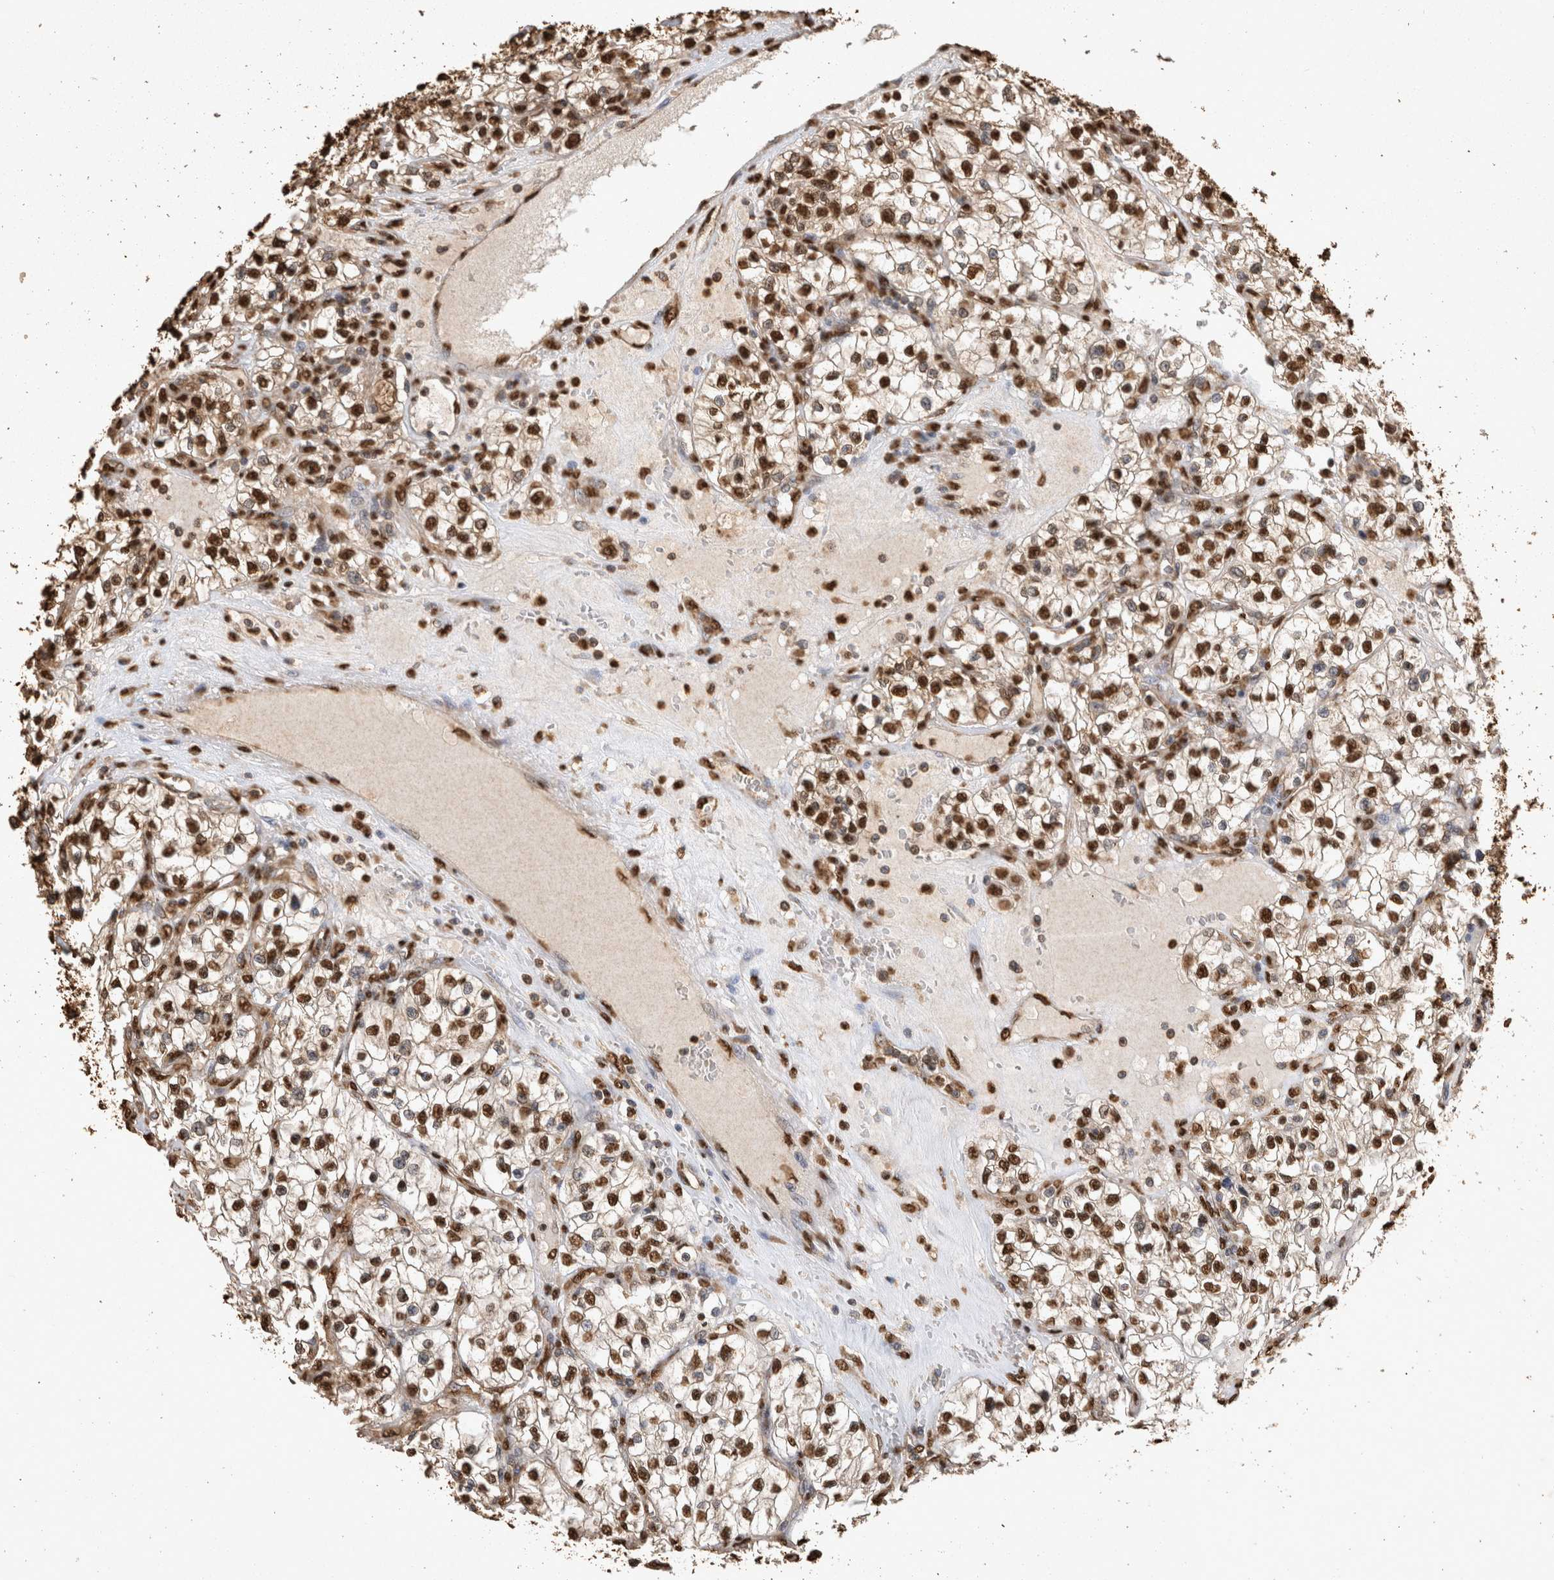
{"staining": {"intensity": "moderate", "quantity": ">75%", "location": "nuclear"}, "tissue": "renal cancer", "cell_type": "Tumor cells", "image_type": "cancer", "snomed": [{"axis": "morphology", "description": "Adenocarcinoma, NOS"}, {"axis": "topography", "description": "Kidney"}], "caption": "A brown stain highlights moderate nuclear staining of a protein in adenocarcinoma (renal) tumor cells.", "gene": "OAS2", "patient": {"sex": "female", "age": 57}}